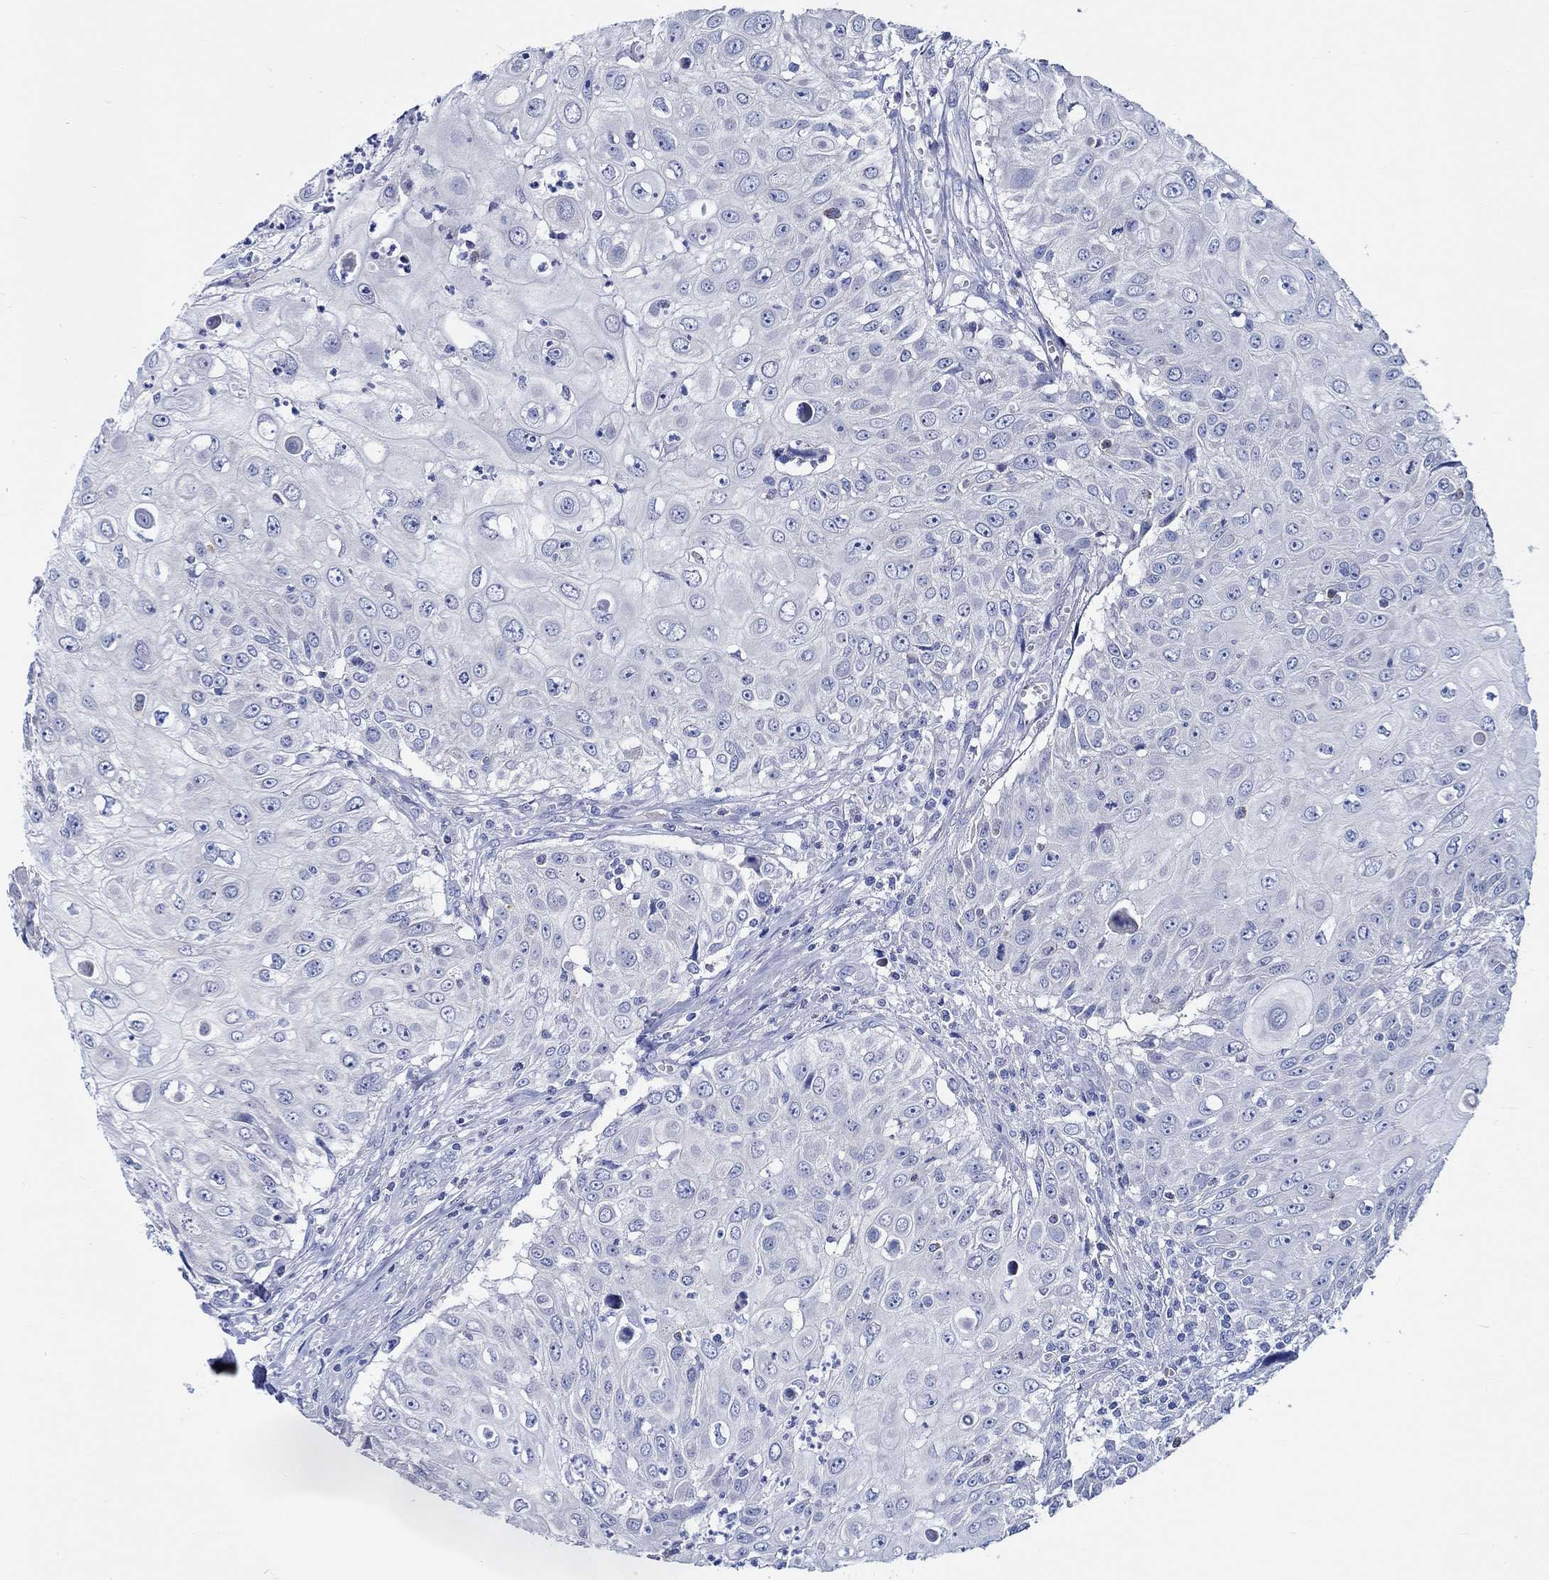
{"staining": {"intensity": "negative", "quantity": "none", "location": "none"}, "tissue": "urothelial cancer", "cell_type": "Tumor cells", "image_type": "cancer", "snomed": [{"axis": "morphology", "description": "Urothelial carcinoma, High grade"}, {"axis": "topography", "description": "Urinary bladder"}], "caption": "Tumor cells are negative for protein expression in human high-grade urothelial carcinoma.", "gene": "PTPRN2", "patient": {"sex": "female", "age": 79}}